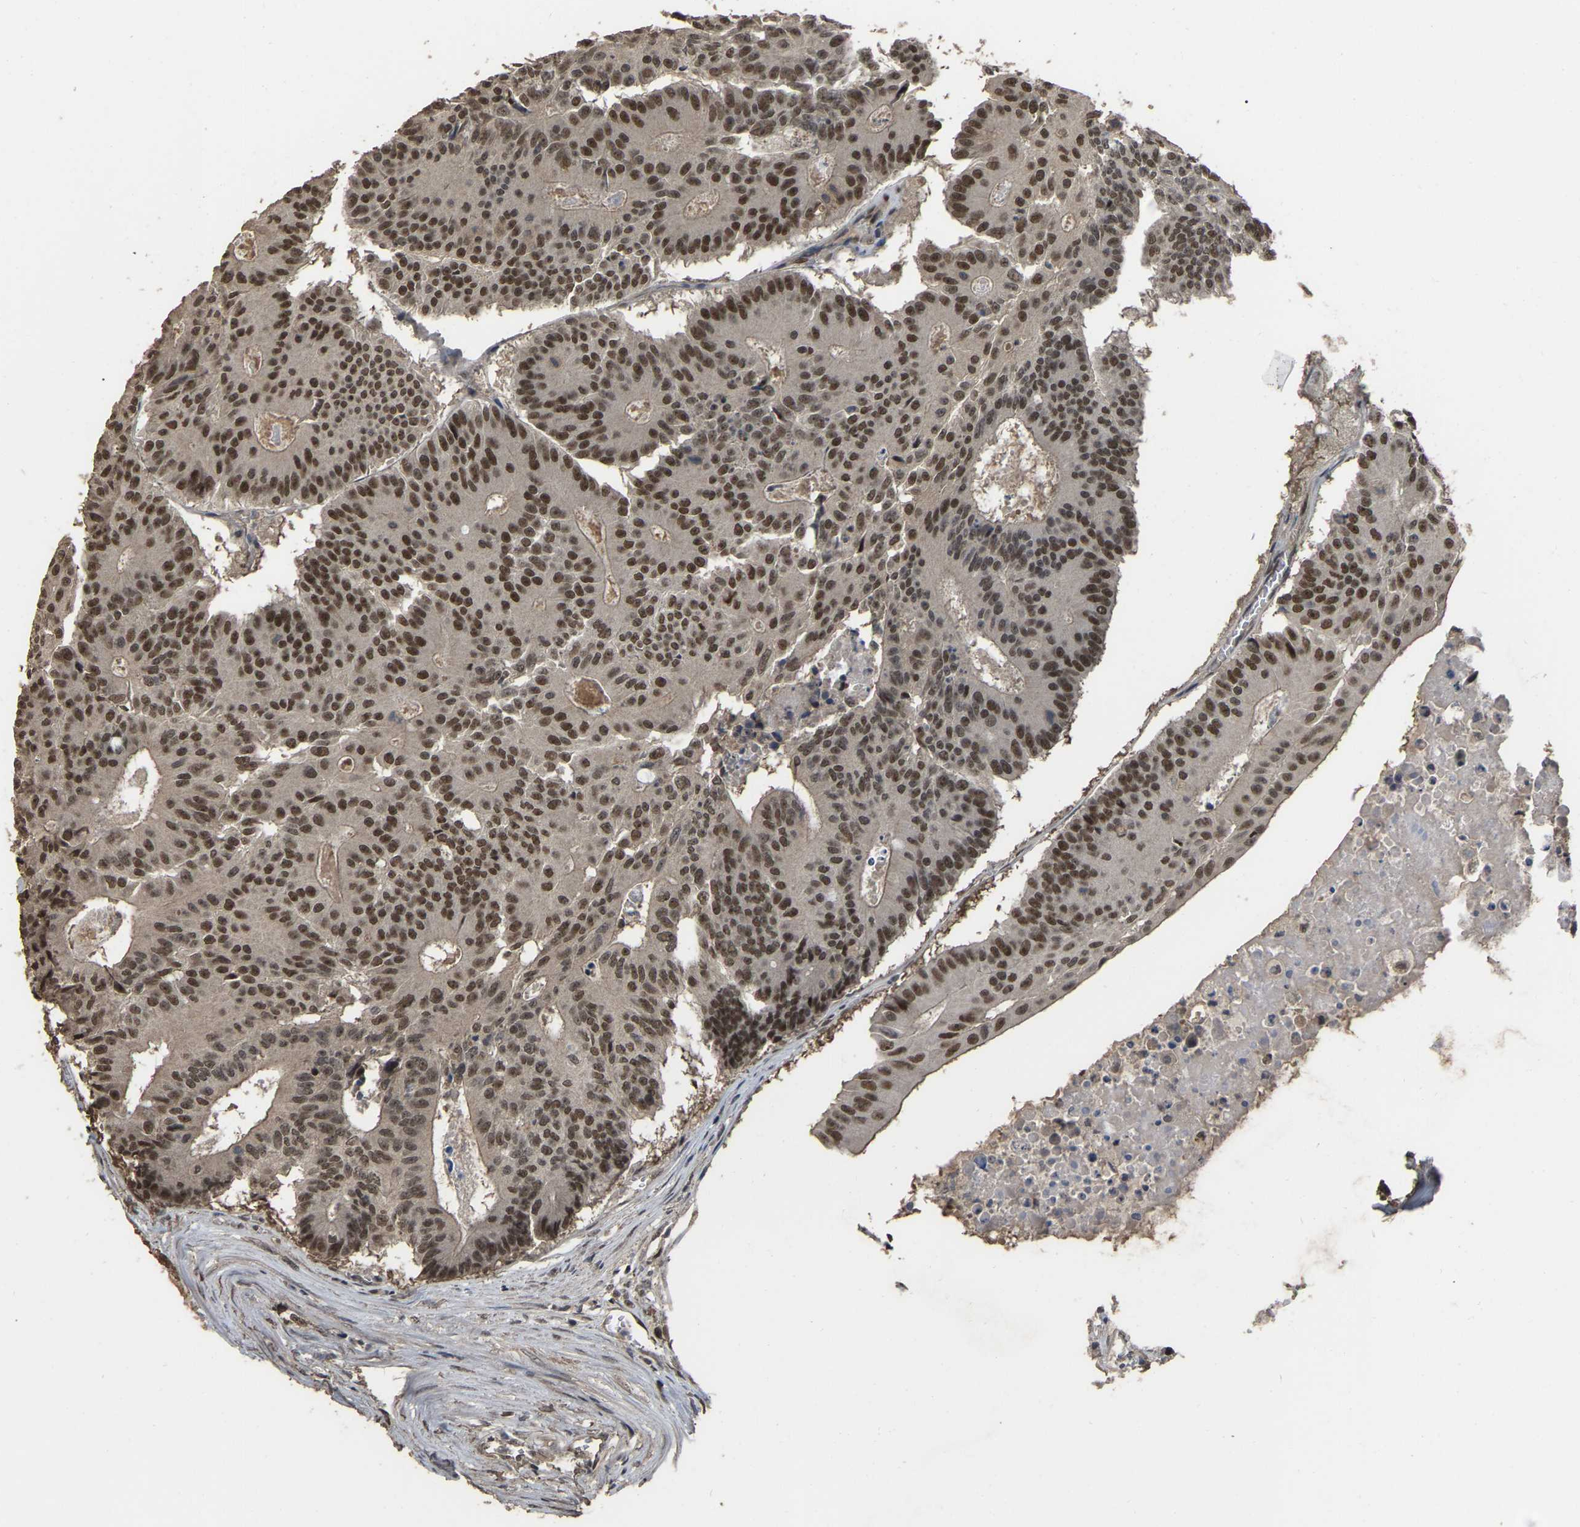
{"staining": {"intensity": "moderate", "quantity": ">75%", "location": "nuclear"}, "tissue": "colorectal cancer", "cell_type": "Tumor cells", "image_type": "cancer", "snomed": [{"axis": "morphology", "description": "Adenocarcinoma, NOS"}, {"axis": "topography", "description": "Colon"}], "caption": "Protein expression by immunohistochemistry shows moderate nuclear expression in about >75% of tumor cells in colorectal cancer (adenocarcinoma).", "gene": "ARHGAP23", "patient": {"sex": "male", "age": 87}}